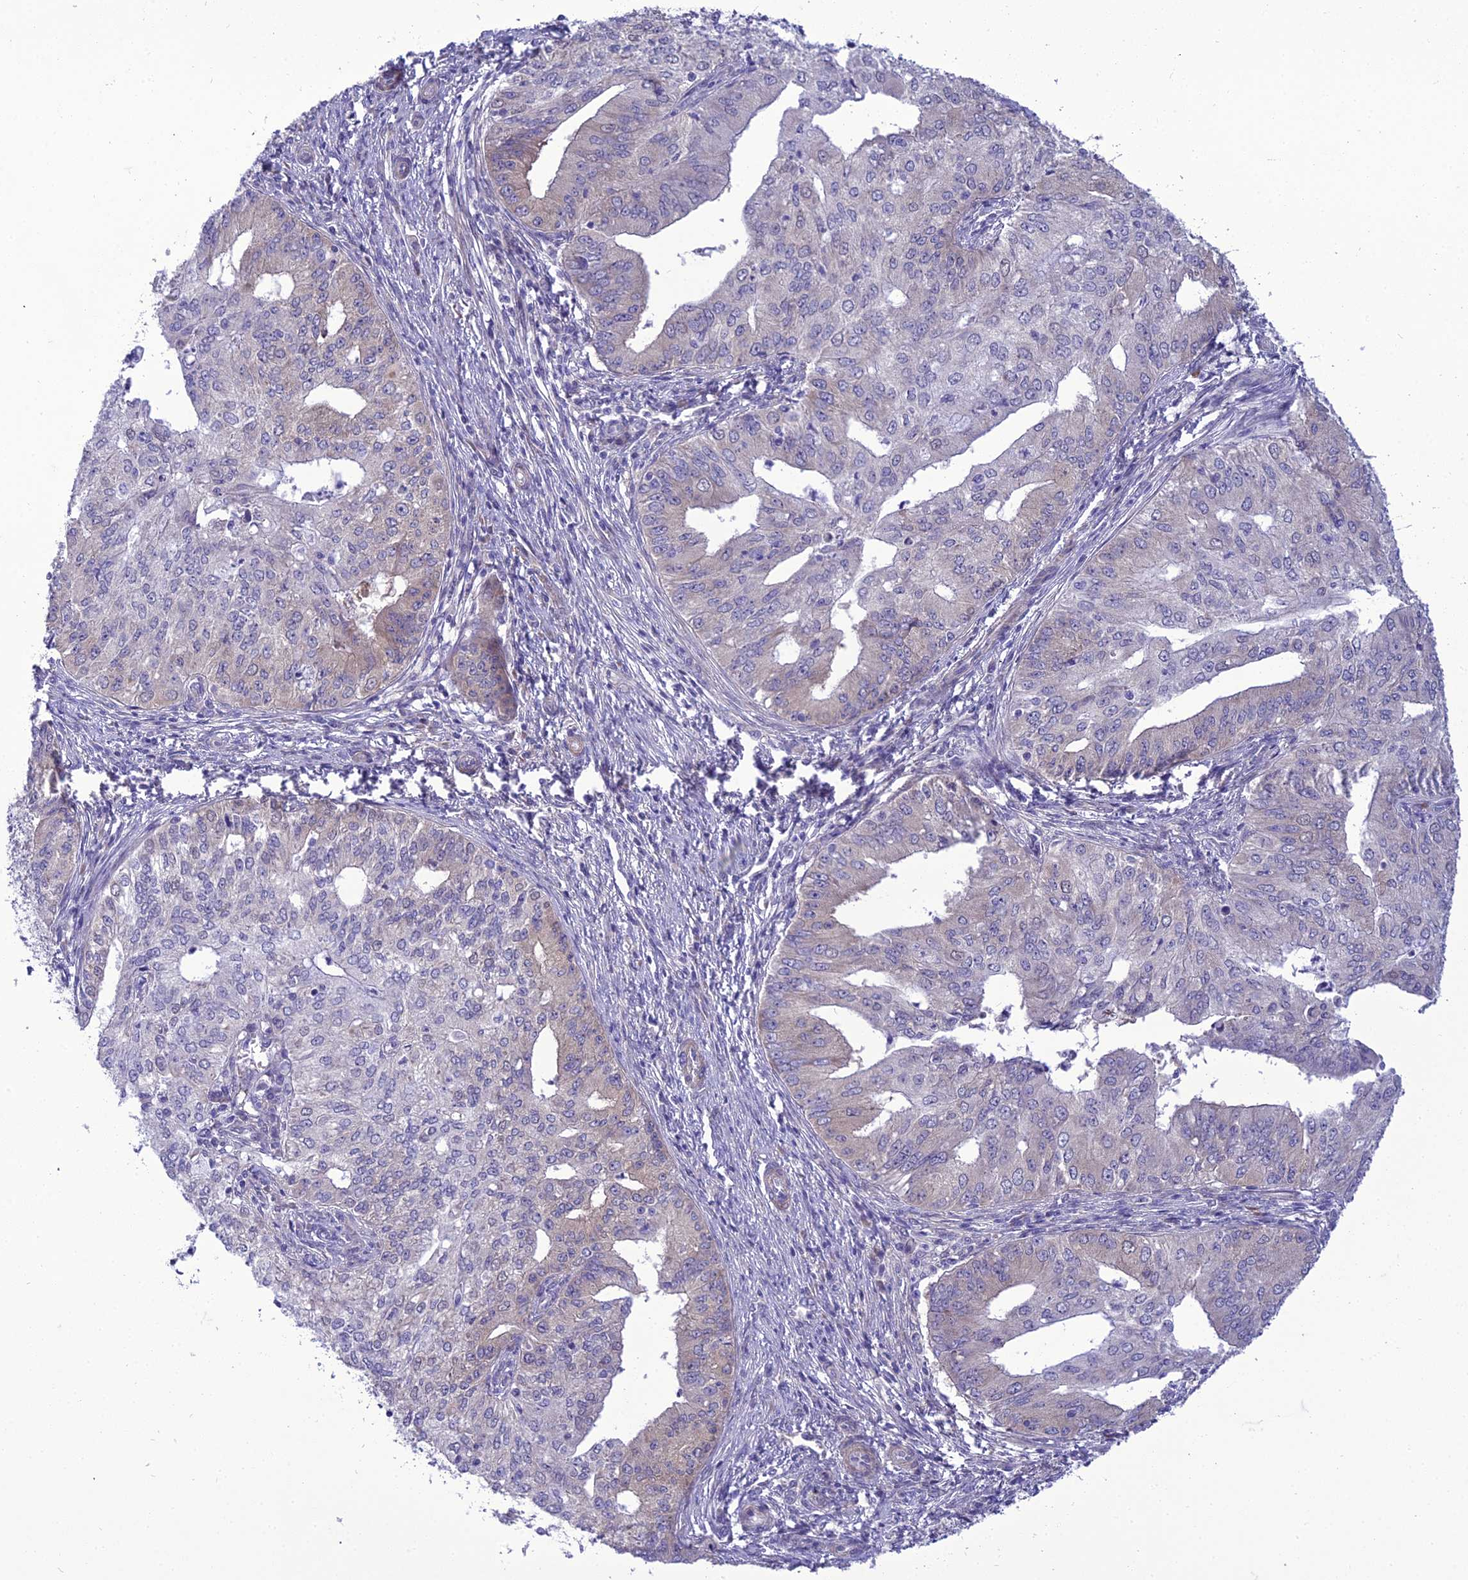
{"staining": {"intensity": "weak", "quantity": "<25%", "location": "cytoplasmic/membranous"}, "tissue": "endometrial cancer", "cell_type": "Tumor cells", "image_type": "cancer", "snomed": [{"axis": "morphology", "description": "Adenocarcinoma, NOS"}, {"axis": "topography", "description": "Endometrium"}], "caption": "Photomicrograph shows no significant protein expression in tumor cells of endometrial adenocarcinoma. (DAB (3,3'-diaminobenzidine) immunohistochemistry, high magnification).", "gene": "GAB4", "patient": {"sex": "female", "age": 50}}